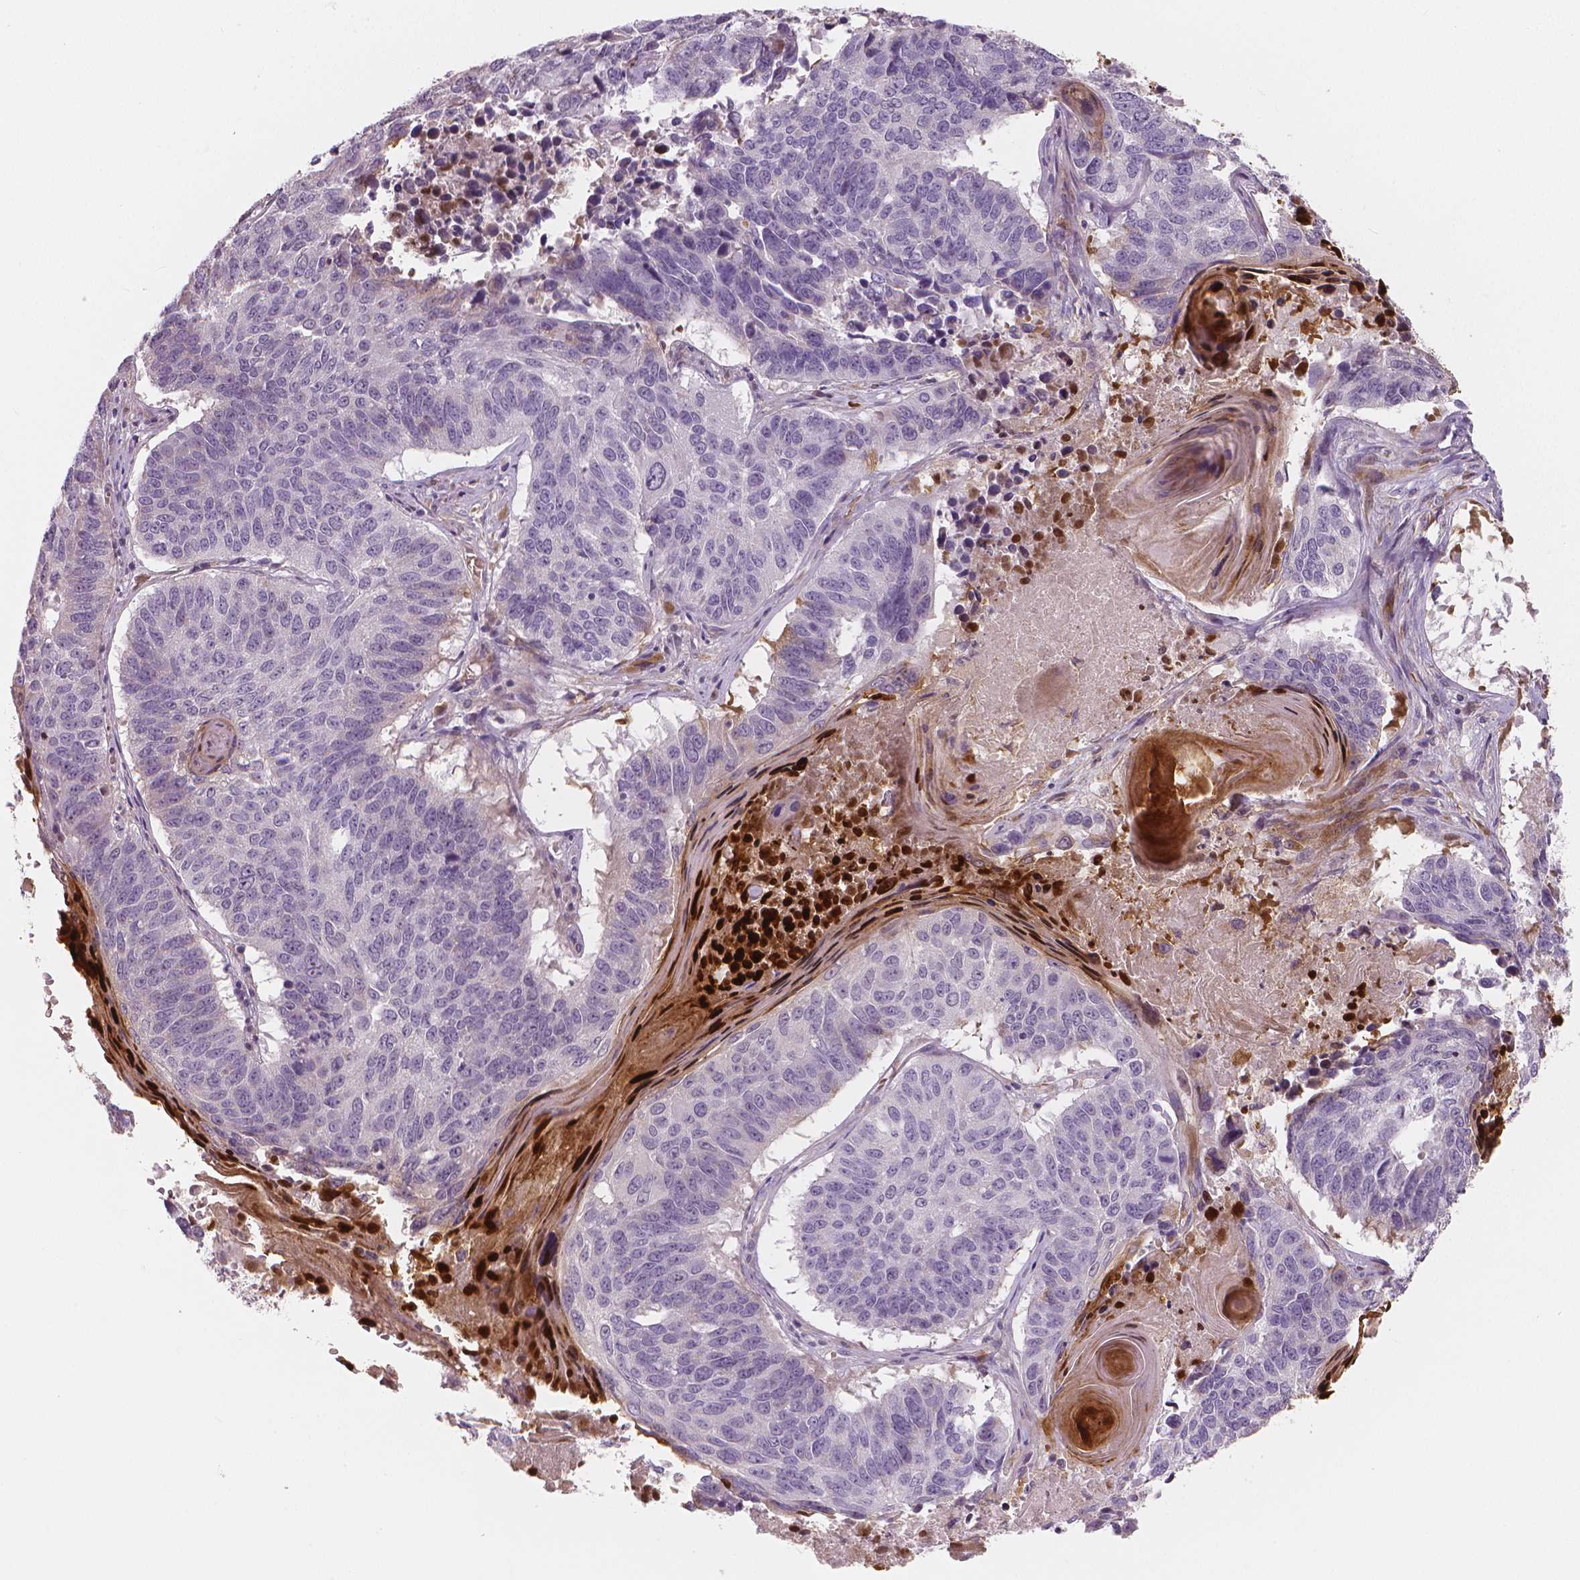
{"staining": {"intensity": "strong", "quantity": "<25%", "location": "nuclear"}, "tissue": "lung cancer", "cell_type": "Tumor cells", "image_type": "cancer", "snomed": [{"axis": "morphology", "description": "Squamous cell carcinoma, NOS"}, {"axis": "topography", "description": "Lung"}], "caption": "Immunohistochemical staining of human lung cancer (squamous cell carcinoma) reveals medium levels of strong nuclear protein expression in approximately <25% of tumor cells. The staining is performed using DAB brown chromogen to label protein expression. The nuclei are counter-stained blue using hematoxylin.", "gene": "RNASE7", "patient": {"sex": "male", "age": 73}}